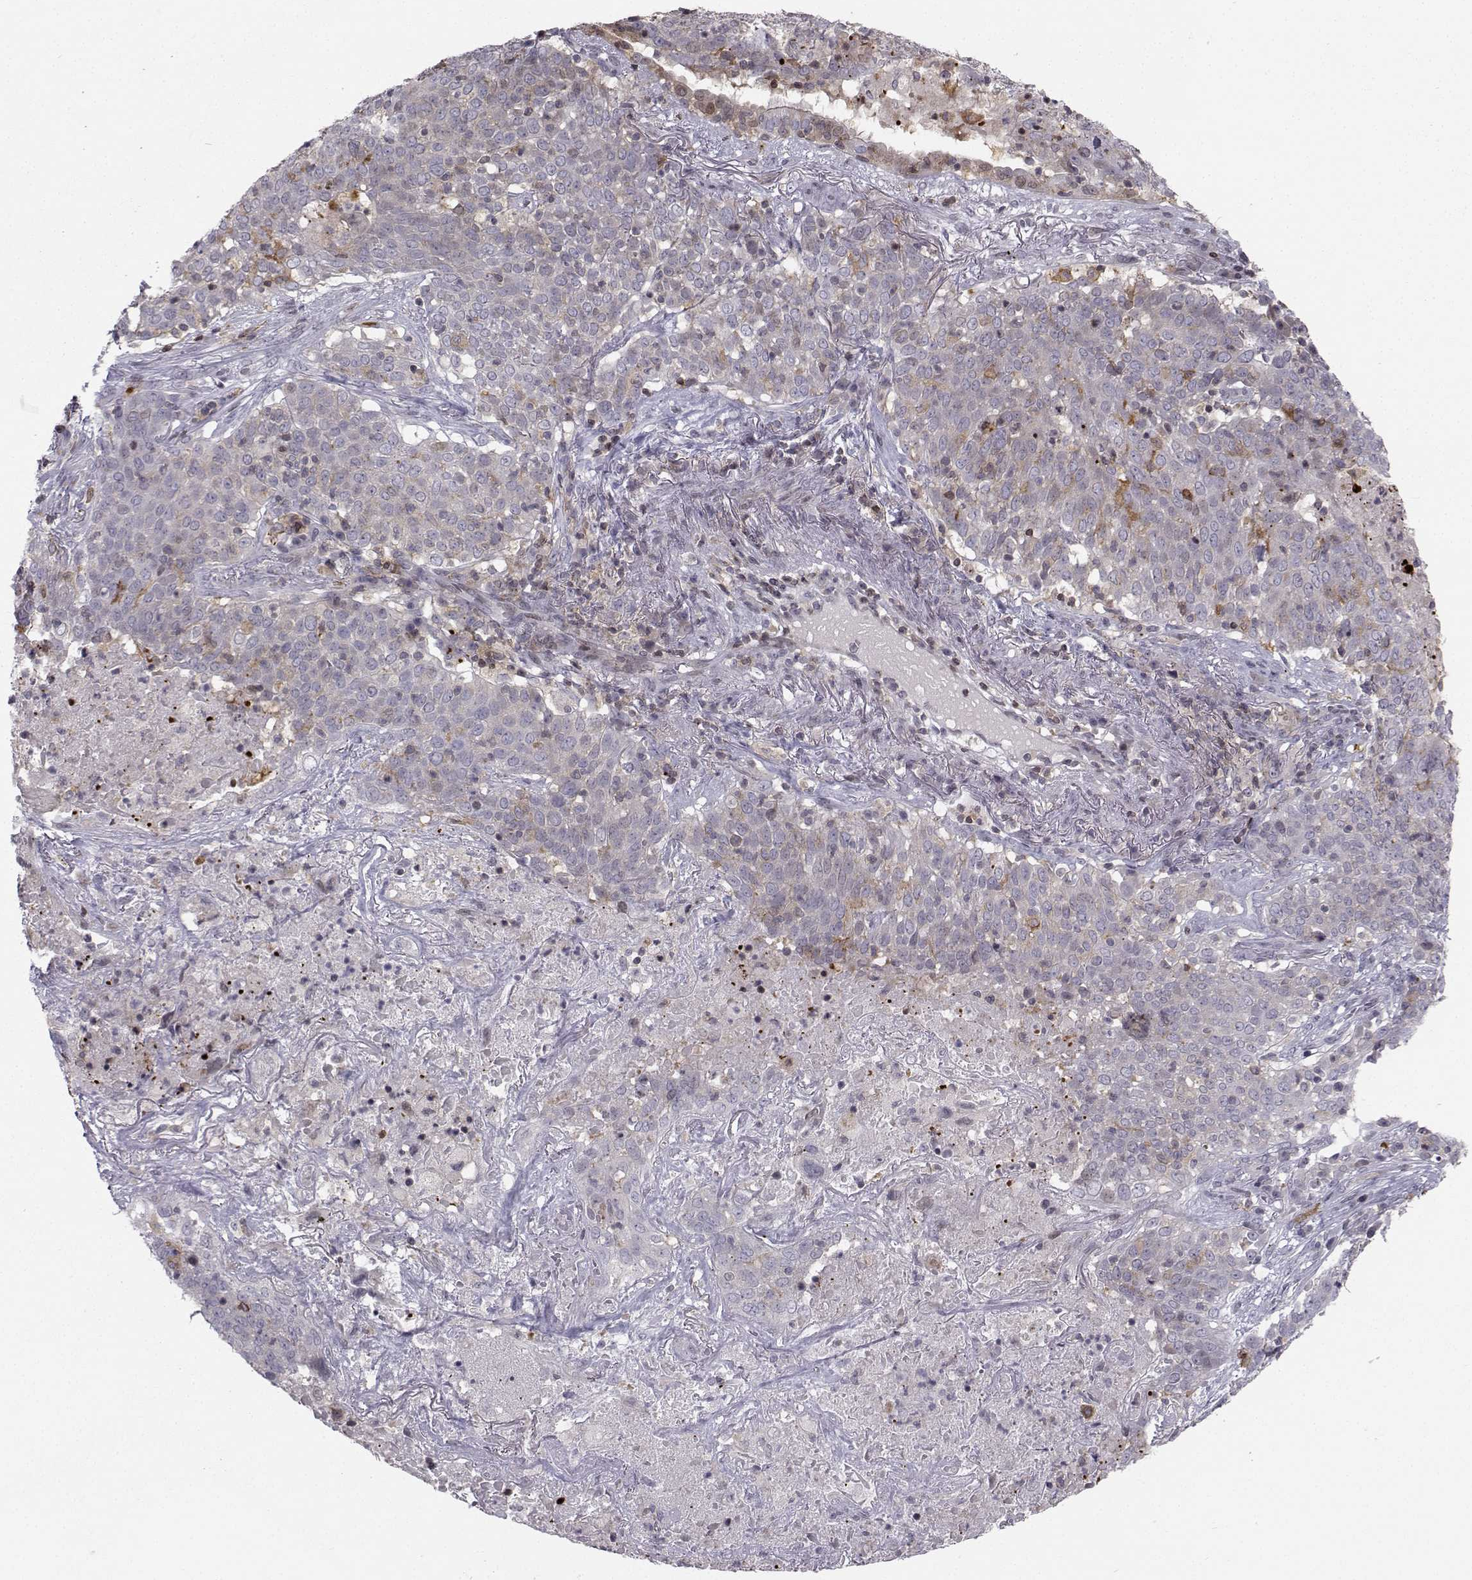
{"staining": {"intensity": "weak", "quantity": "<25%", "location": "cytoplasmic/membranous"}, "tissue": "lung cancer", "cell_type": "Tumor cells", "image_type": "cancer", "snomed": [{"axis": "morphology", "description": "Squamous cell carcinoma, NOS"}, {"axis": "topography", "description": "Lung"}], "caption": "Image shows no protein staining in tumor cells of squamous cell carcinoma (lung) tissue. The staining was performed using DAB (3,3'-diaminobenzidine) to visualize the protein expression in brown, while the nuclei were stained in blue with hematoxylin (Magnification: 20x).", "gene": "PCP4L1", "patient": {"sex": "male", "age": 82}}